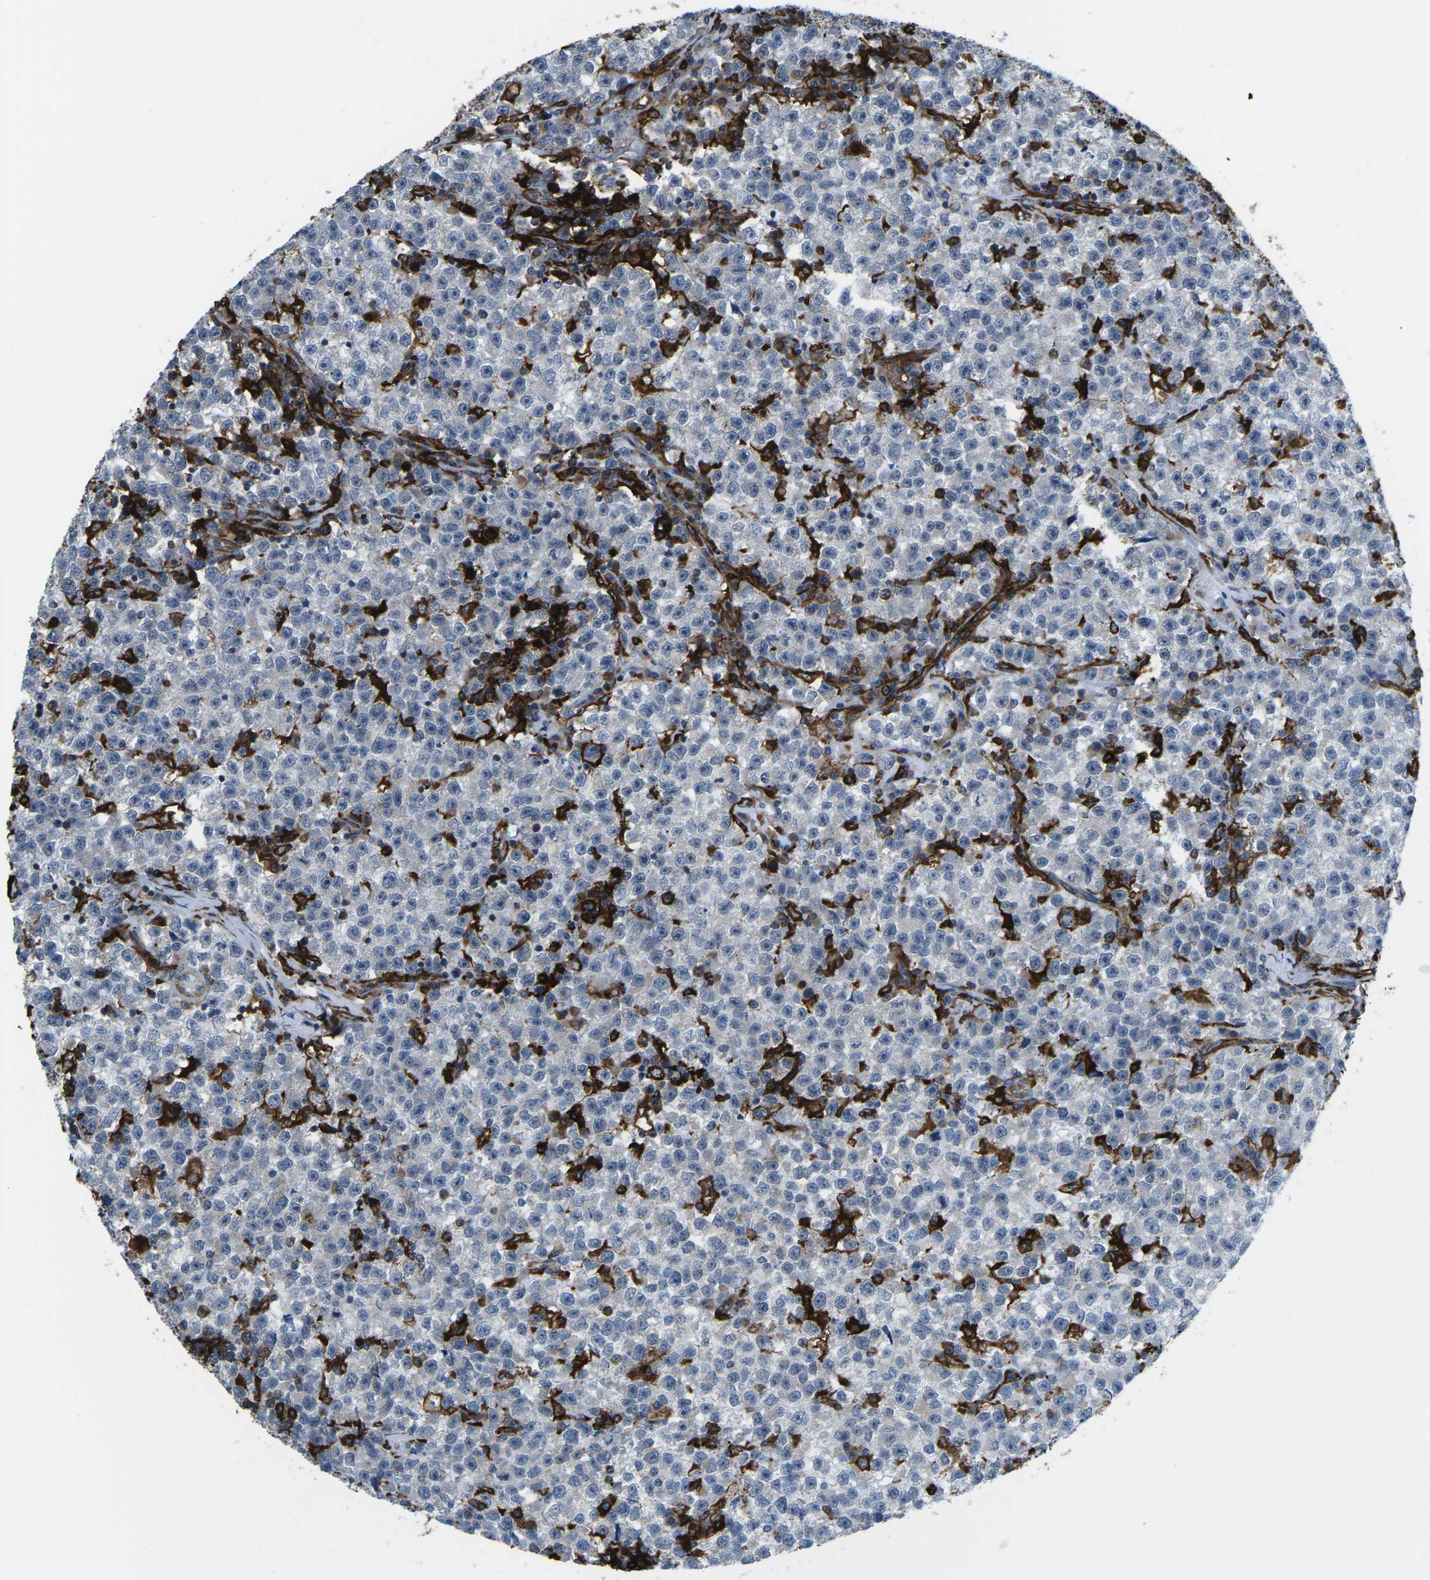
{"staining": {"intensity": "negative", "quantity": "none", "location": "none"}, "tissue": "testis cancer", "cell_type": "Tumor cells", "image_type": "cancer", "snomed": [{"axis": "morphology", "description": "Seminoma, NOS"}, {"axis": "topography", "description": "Testis"}], "caption": "An immunohistochemistry (IHC) photomicrograph of testis cancer (seminoma) is shown. There is no staining in tumor cells of testis cancer (seminoma).", "gene": "PTPN1", "patient": {"sex": "male", "age": 22}}